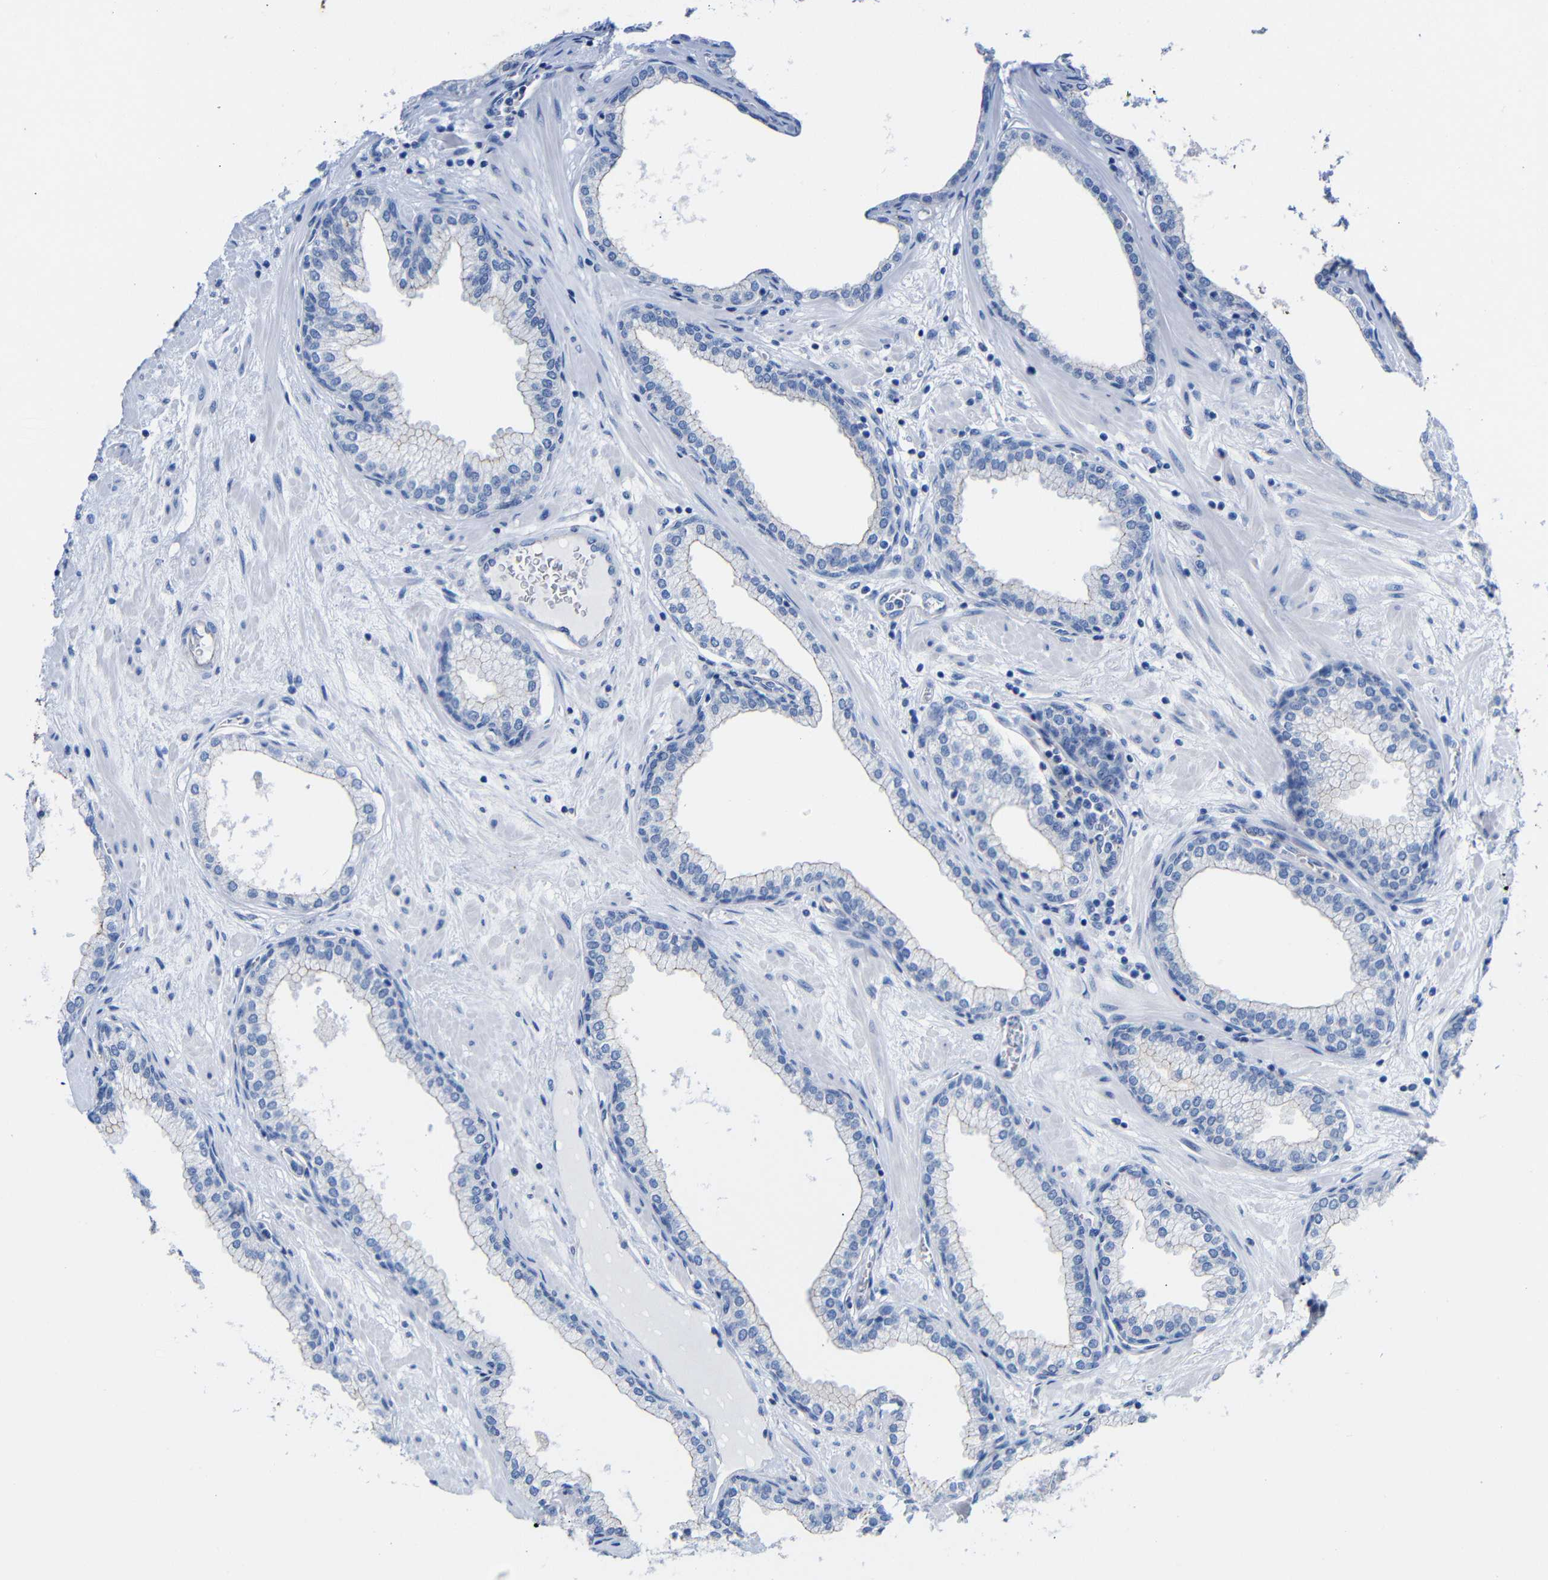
{"staining": {"intensity": "moderate", "quantity": "25%-75%", "location": "cytoplasmic/membranous"}, "tissue": "prostate", "cell_type": "Glandular cells", "image_type": "normal", "snomed": [{"axis": "morphology", "description": "Normal tissue, NOS"}, {"axis": "morphology", "description": "Urothelial carcinoma, Low grade"}, {"axis": "topography", "description": "Urinary bladder"}, {"axis": "topography", "description": "Prostate"}], "caption": "Prostate stained with a protein marker demonstrates moderate staining in glandular cells.", "gene": "CGNL1", "patient": {"sex": "male", "age": 60}}